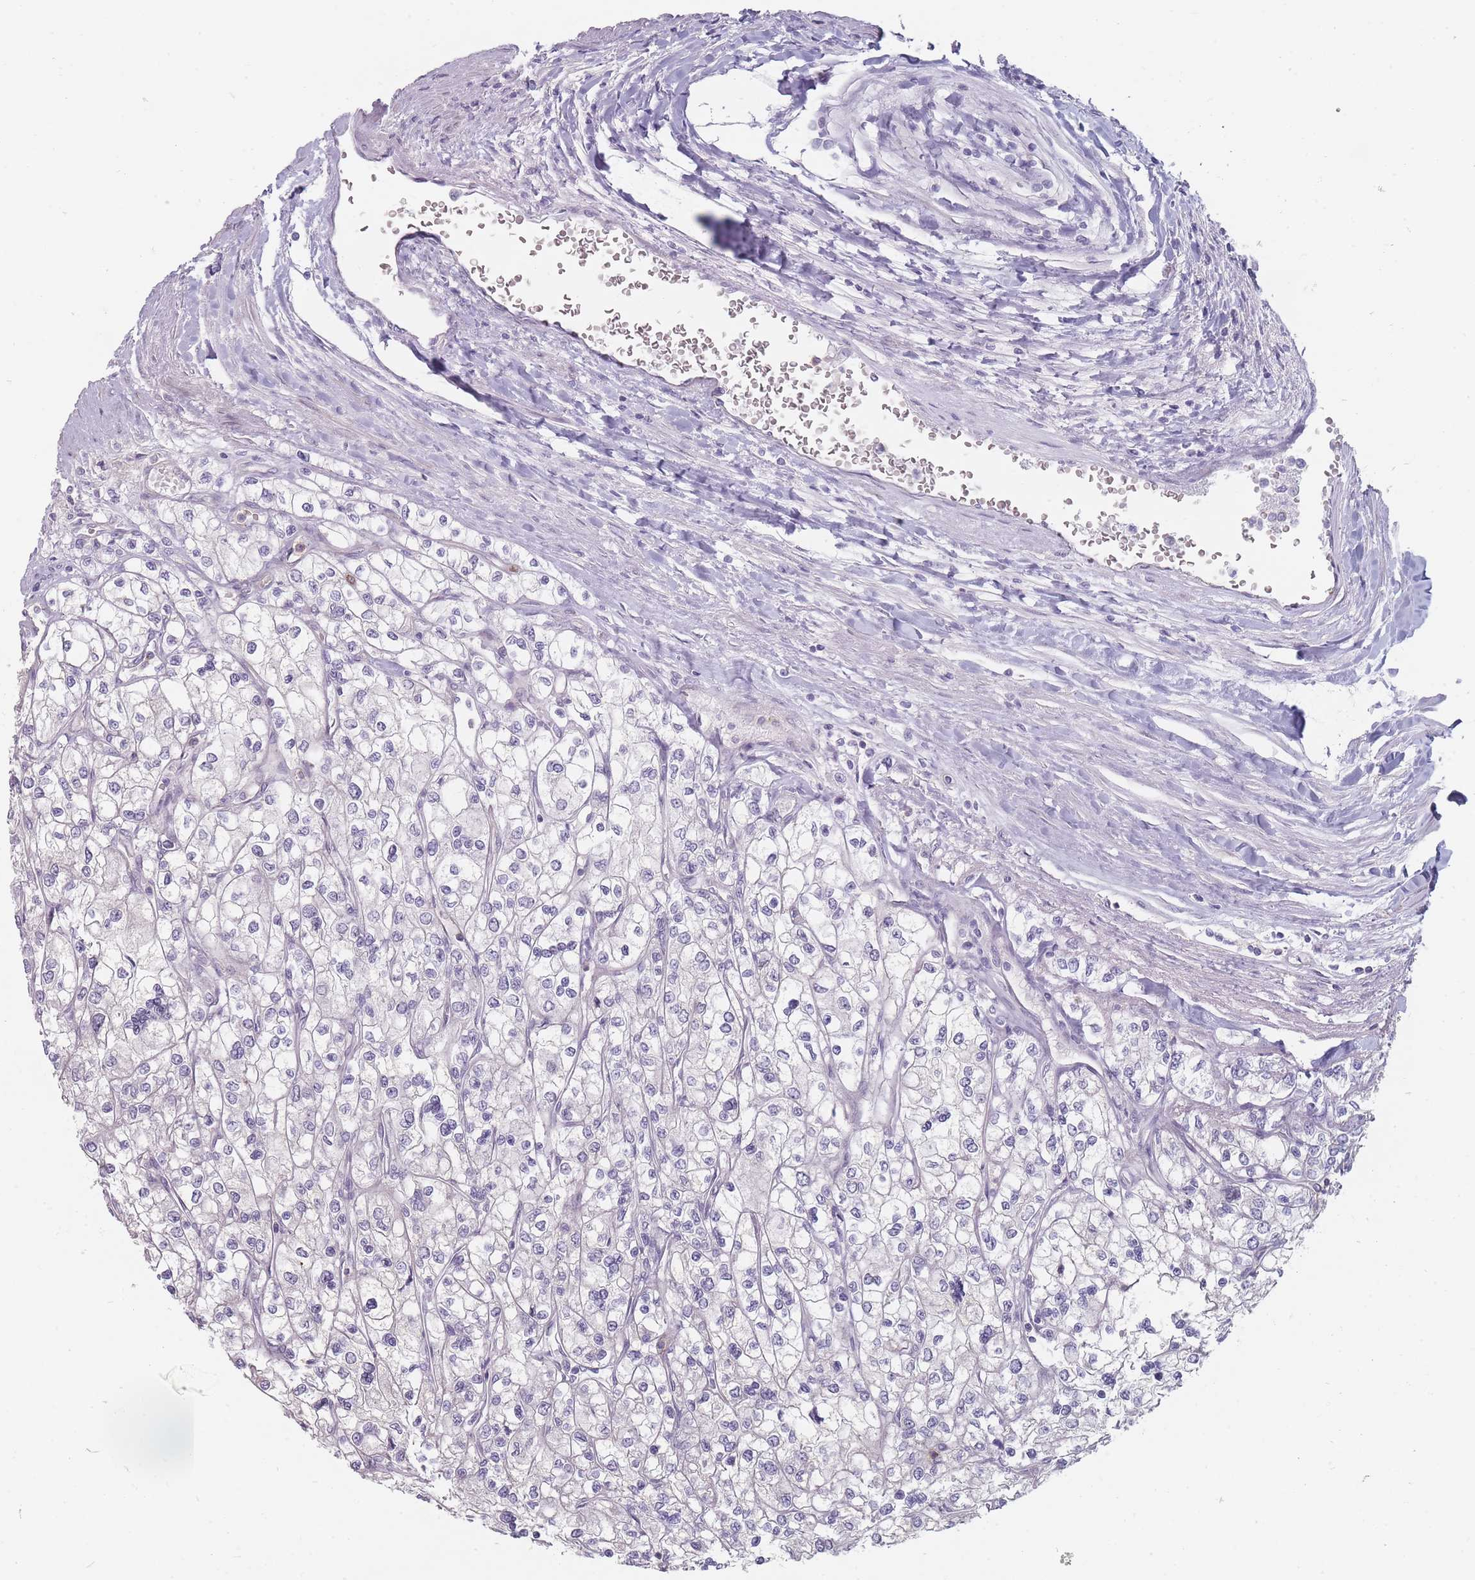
{"staining": {"intensity": "negative", "quantity": "none", "location": "none"}, "tissue": "renal cancer", "cell_type": "Tumor cells", "image_type": "cancer", "snomed": [{"axis": "morphology", "description": "Adenocarcinoma, NOS"}, {"axis": "topography", "description": "Kidney"}], "caption": "A high-resolution image shows immunohistochemistry staining of renal adenocarcinoma, which displays no significant expression in tumor cells.", "gene": "PCDH12", "patient": {"sex": "male", "age": 80}}